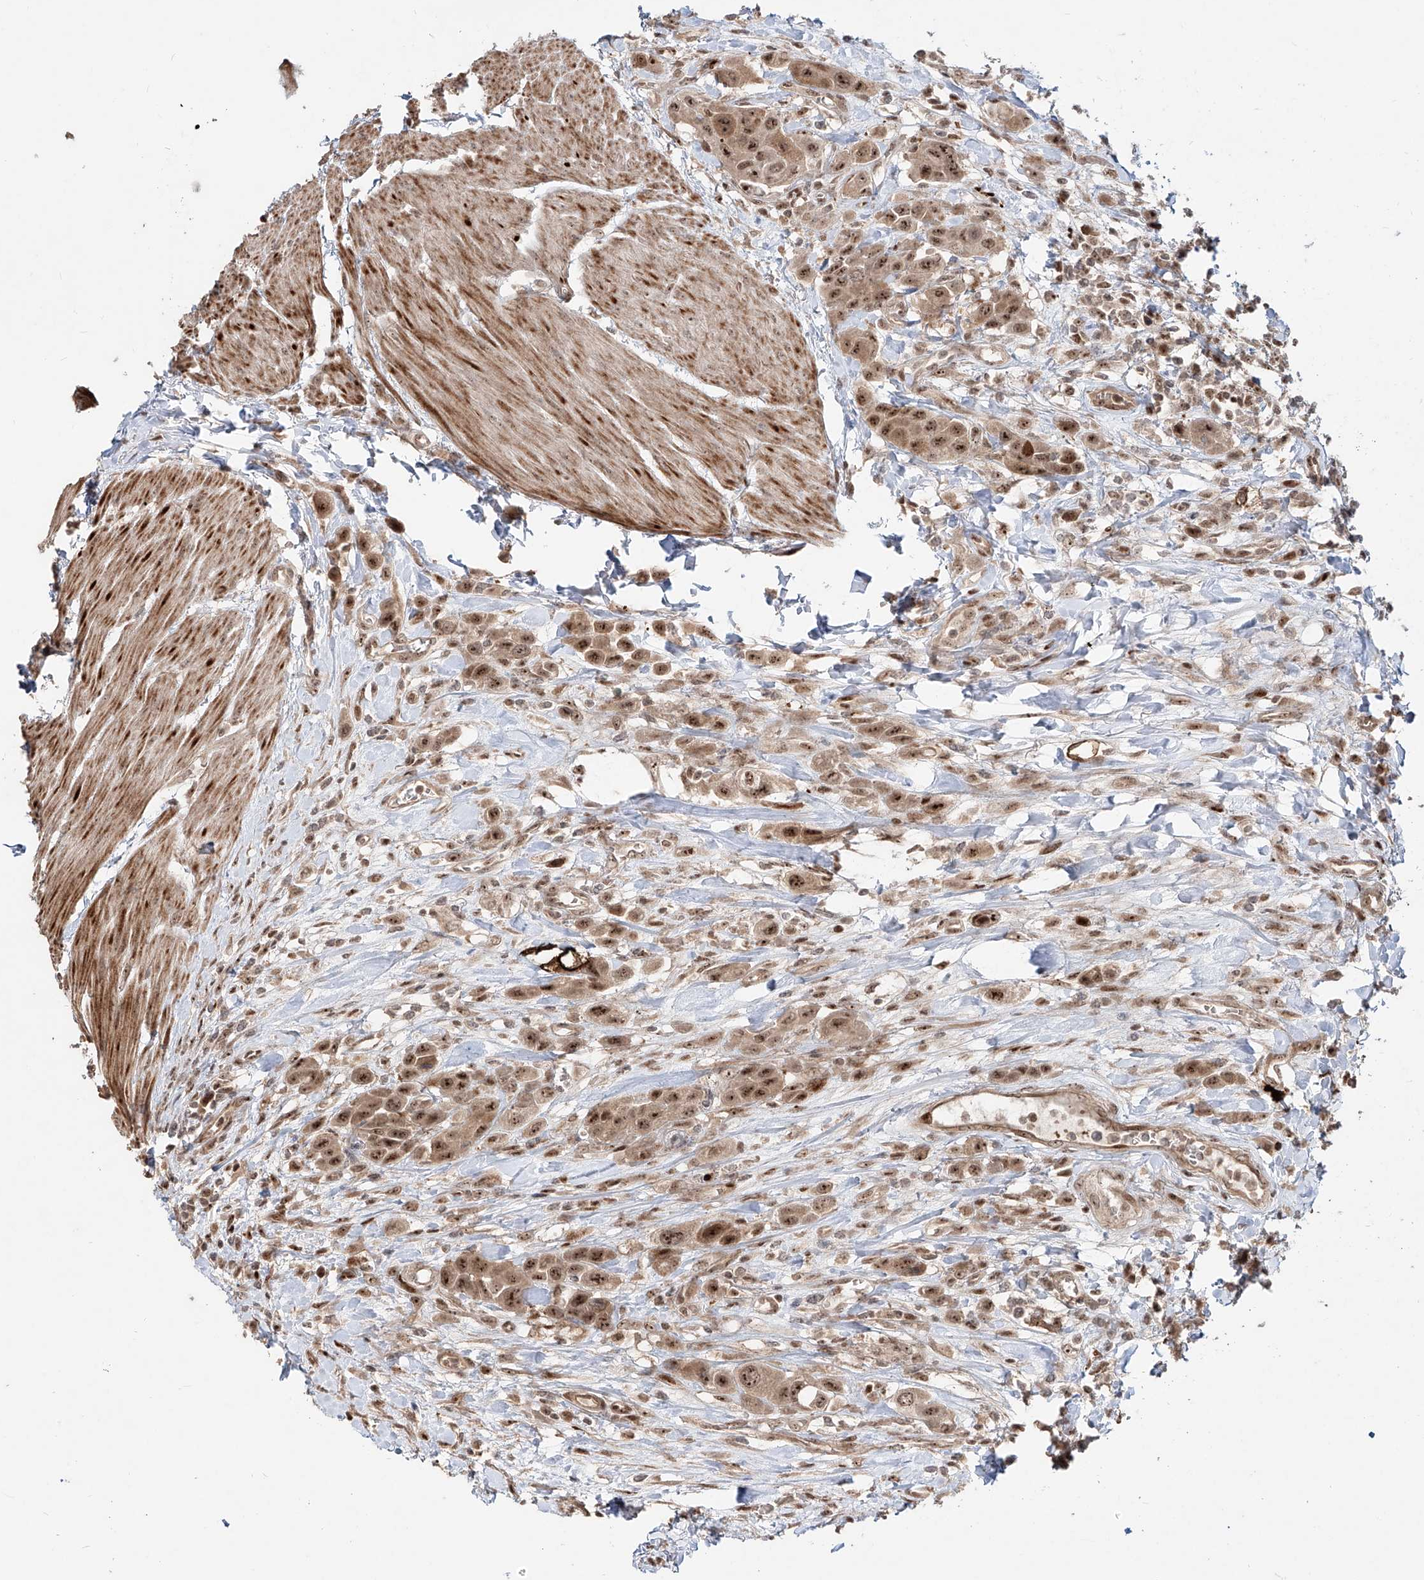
{"staining": {"intensity": "moderate", "quantity": ">75%", "location": "nuclear"}, "tissue": "urothelial cancer", "cell_type": "Tumor cells", "image_type": "cancer", "snomed": [{"axis": "morphology", "description": "Urothelial carcinoma, High grade"}, {"axis": "topography", "description": "Urinary bladder"}], "caption": "IHC staining of urothelial cancer, which exhibits medium levels of moderate nuclear expression in approximately >75% of tumor cells indicating moderate nuclear protein expression. The staining was performed using DAB (brown) for protein detection and nuclei were counterstained in hematoxylin (blue).", "gene": "ZNF710", "patient": {"sex": "male", "age": 50}}